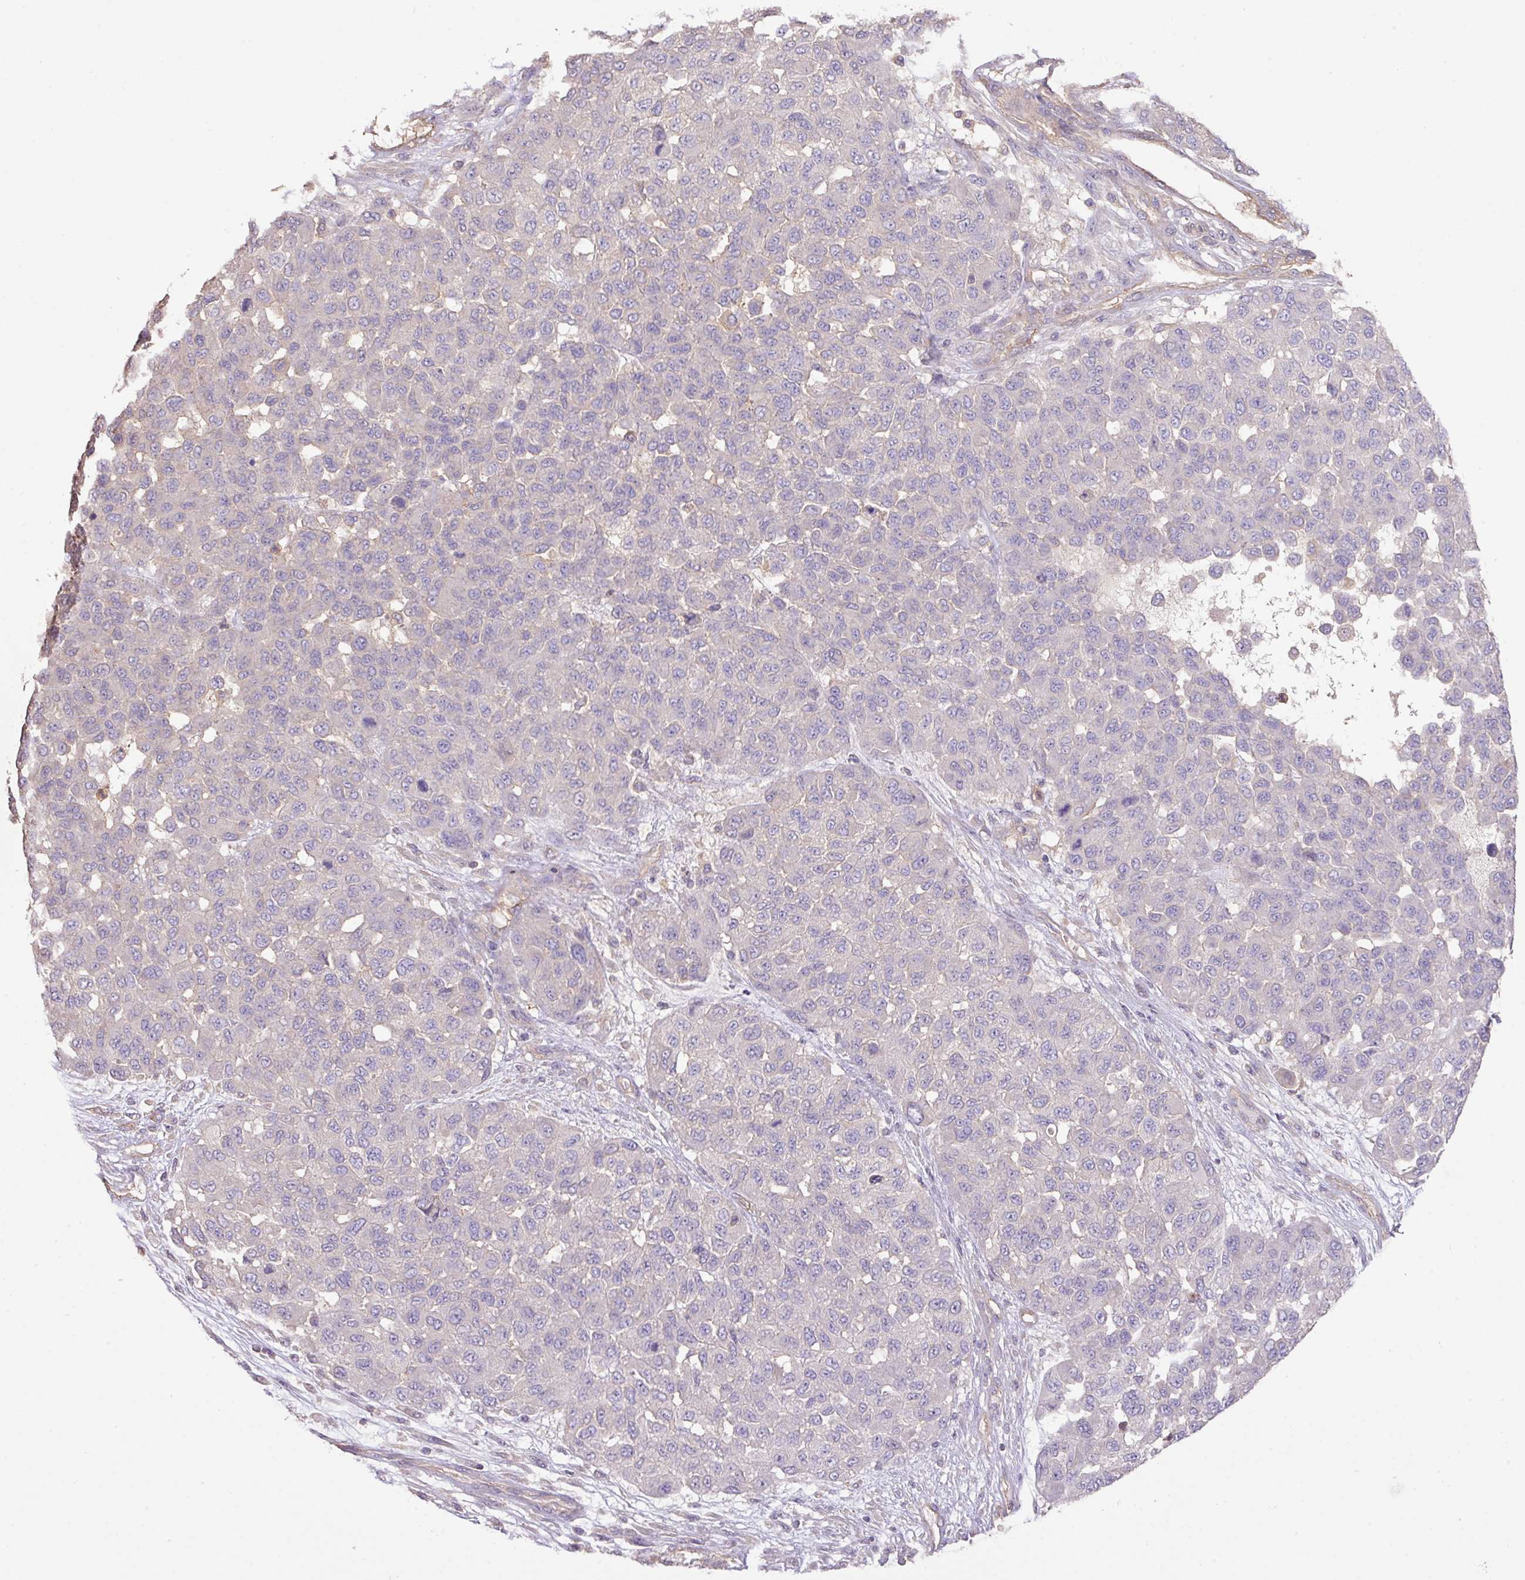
{"staining": {"intensity": "negative", "quantity": "none", "location": "none"}, "tissue": "melanoma", "cell_type": "Tumor cells", "image_type": "cancer", "snomed": [{"axis": "morphology", "description": "Malignant melanoma, NOS"}, {"axis": "topography", "description": "Skin"}], "caption": "Immunohistochemistry (IHC) of human malignant melanoma demonstrates no expression in tumor cells.", "gene": "CALML4", "patient": {"sex": "male", "age": 62}}